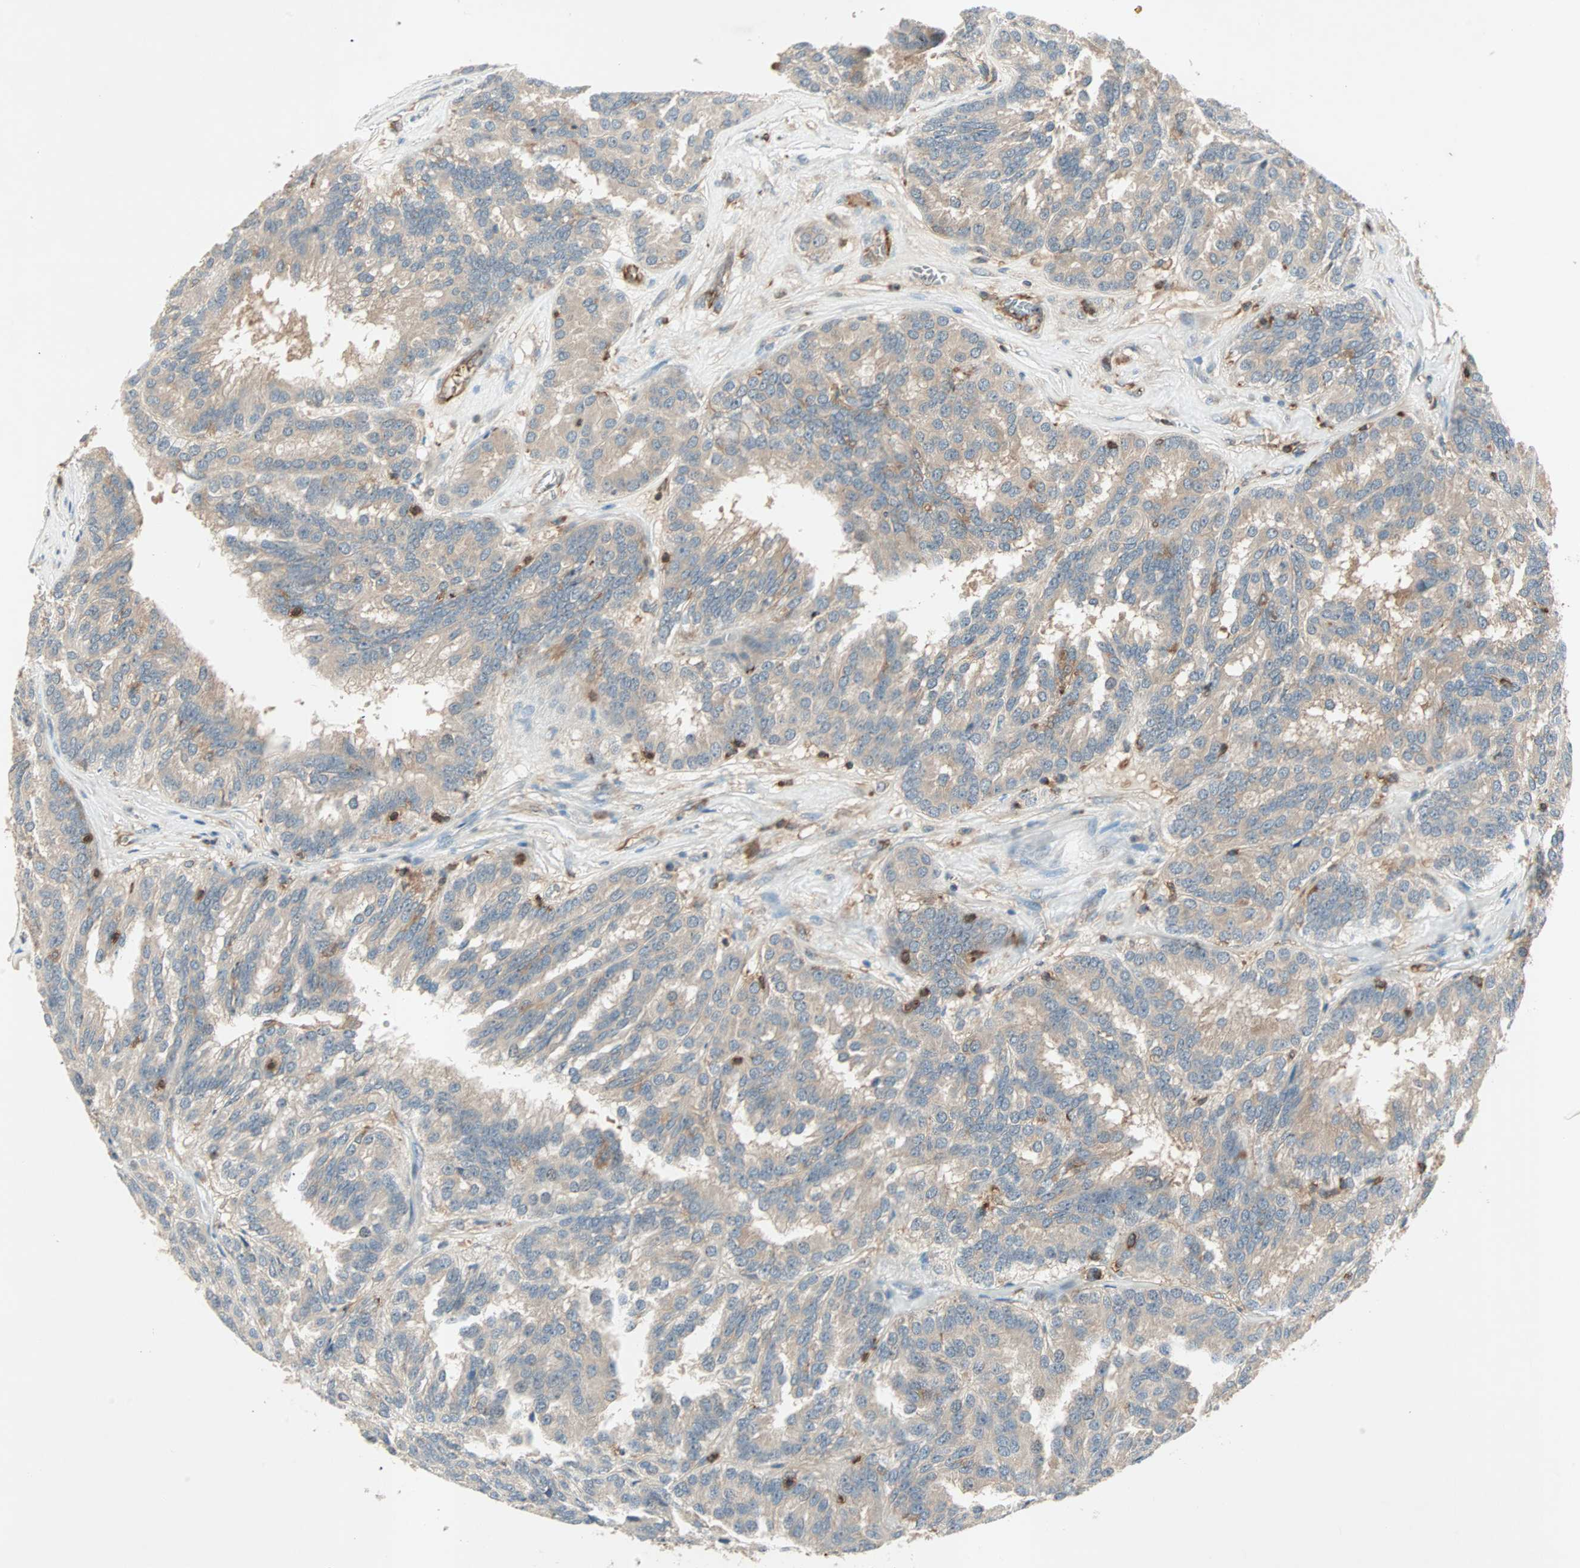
{"staining": {"intensity": "weak", "quantity": "25%-75%", "location": "cytoplasmic/membranous"}, "tissue": "renal cancer", "cell_type": "Tumor cells", "image_type": "cancer", "snomed": [{"axis": "morphology", "description": "Adenocarcinoma, NOS"}, {"axis": "topography", "description": "Kidney"}], "caption": "The histopathology image demonstrates immunohistochemical staining of renal cancer (adenocarcinoma). There is weak cytoplasmic/membranous expression is present in approximately 25%-75% of tumor cells. The staining is performed using DAB brown chromogen to label protein expression. The nuclei are counter-stained blue using hematoxylin.", "gene": "TEC", "patient": {"sex": "male", "age": 46}}